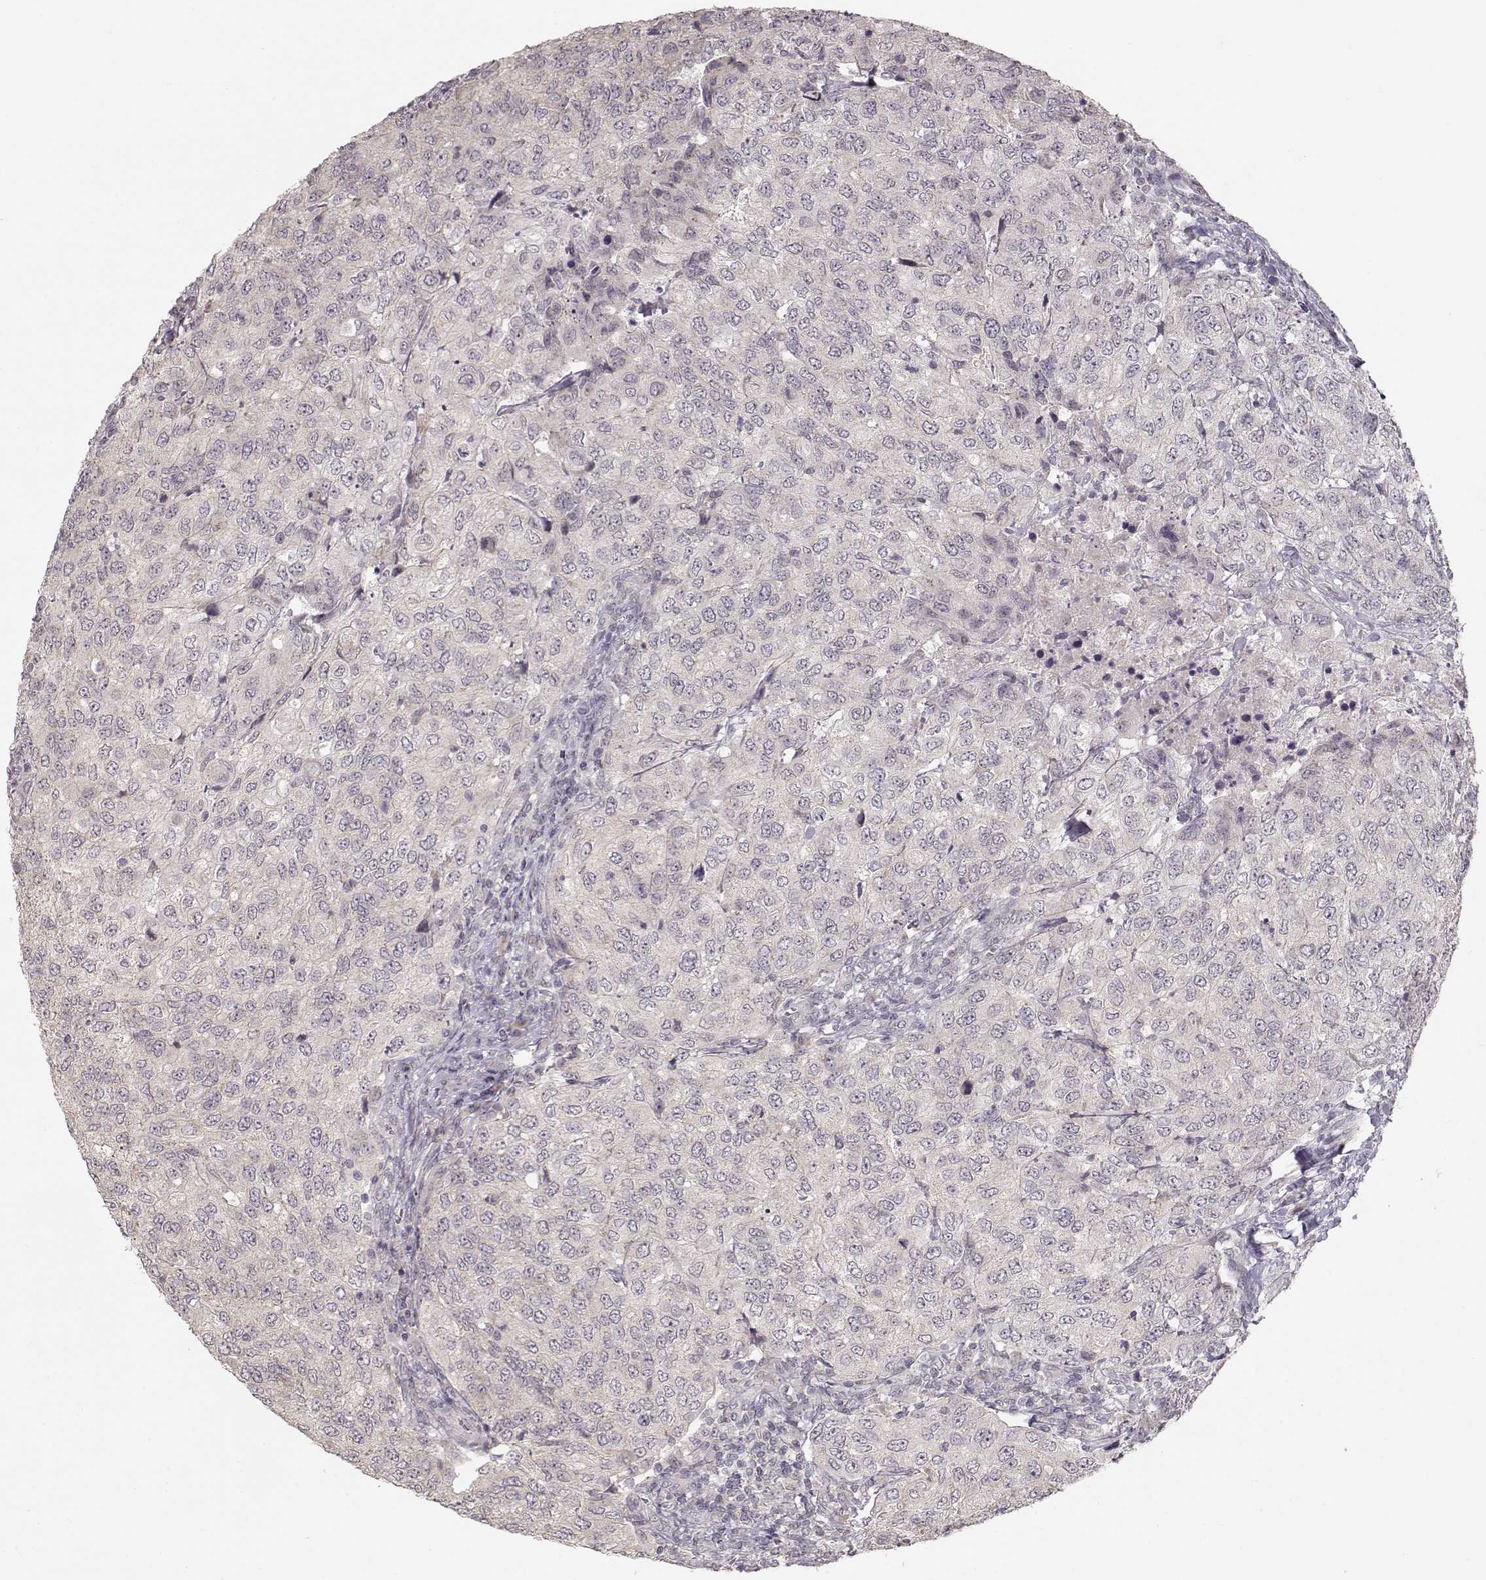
{"staining": {"intensity": "negative", "quantity": "none", "location": "none"}, "tissue": "urothelial cancer", "cell_type": "Tumor cells", "image_type": "cancer", "snomed": [{"axis": "morphology", "description": "Urothelial carcinoma, High grade"}, {"axis": "topography", "description": "Urinary bladder"}], "caption": "The photomicrograph shows no staining of tumor cells in urothelial carcinoma (high-grade).", "gene": "PNMT", "patient": {"sex": "female", "age": 78}}